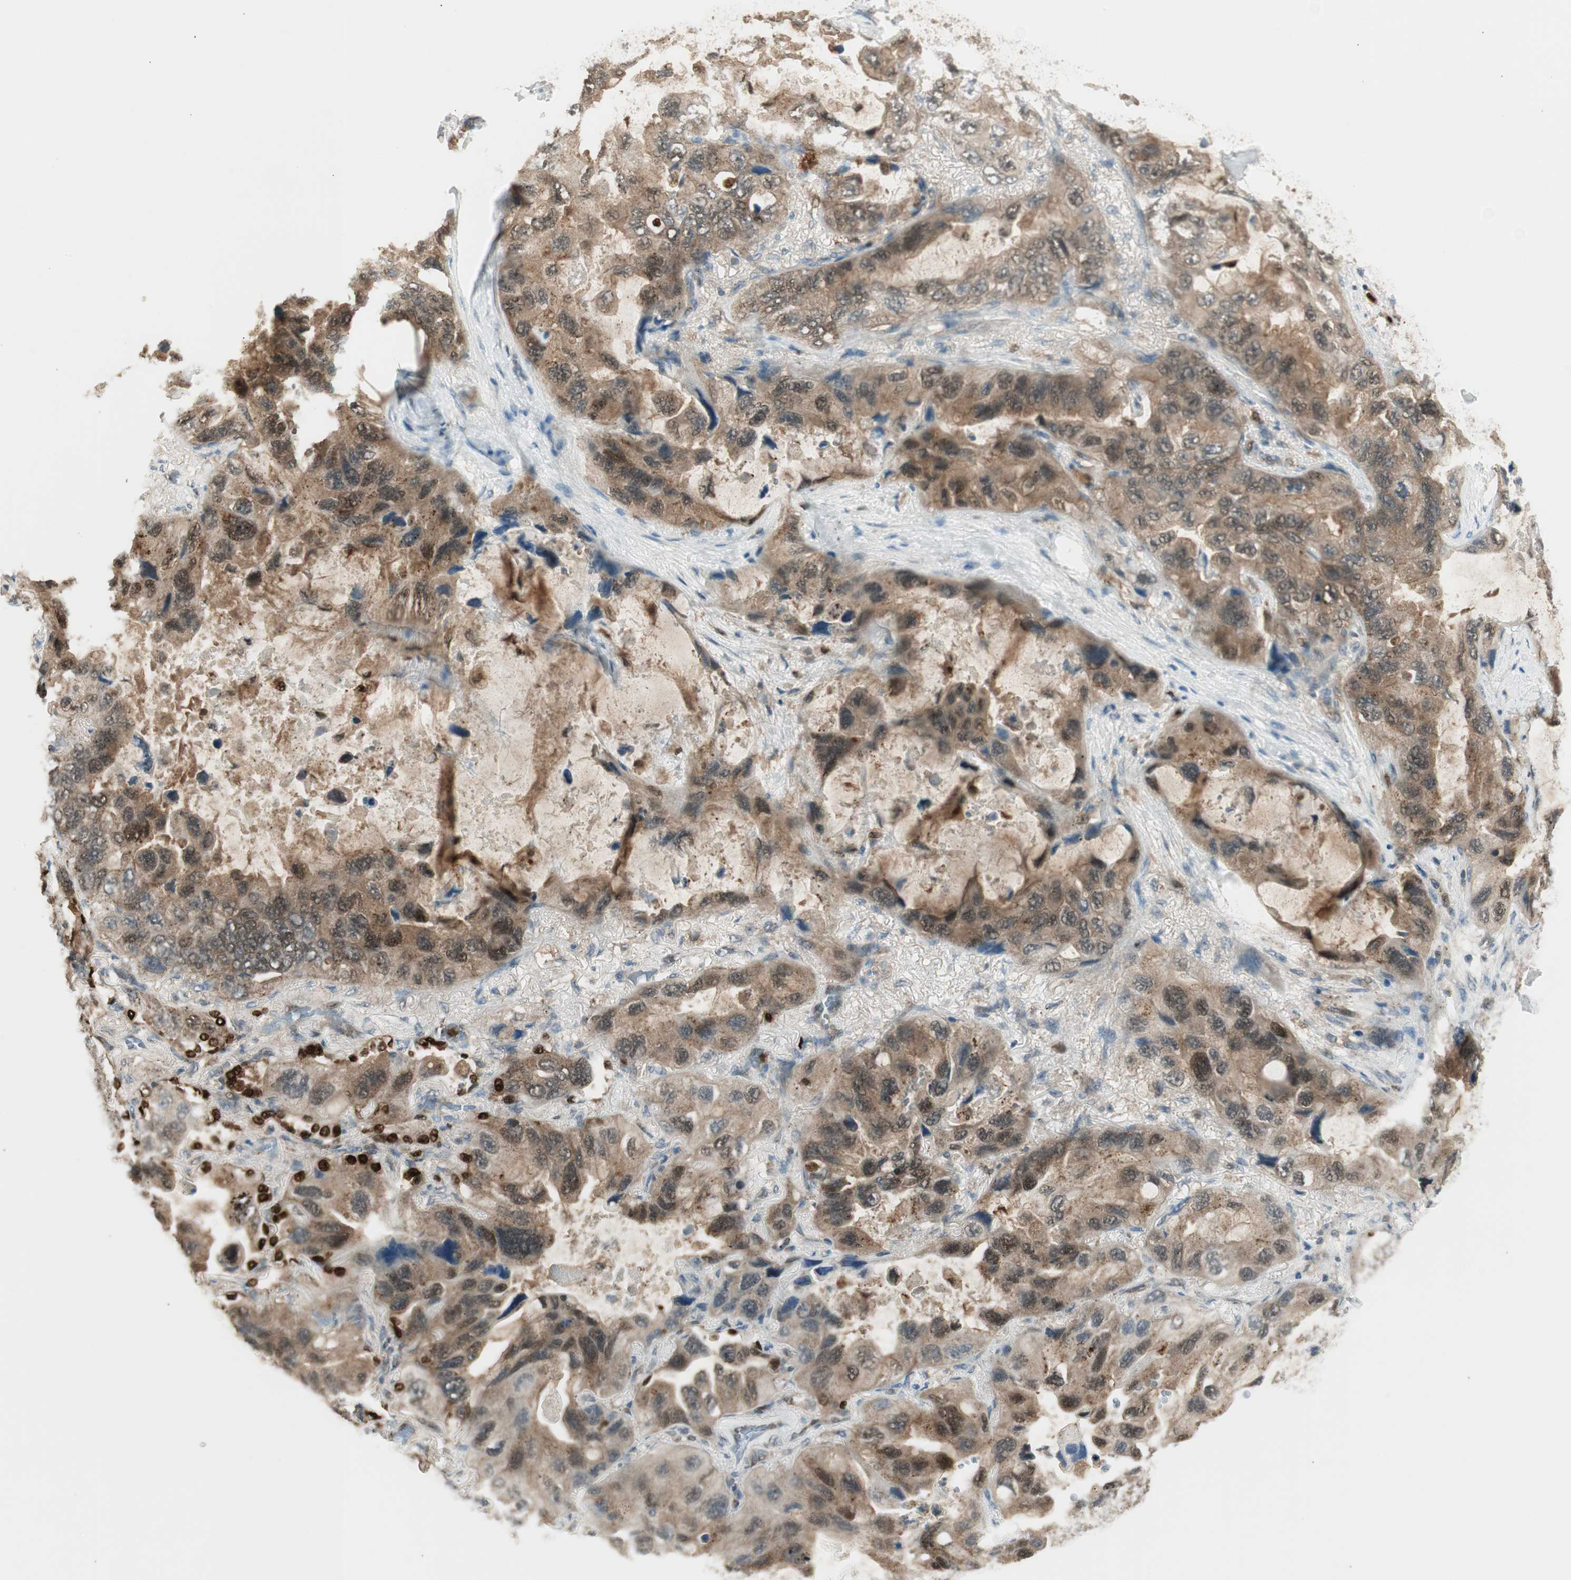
{"staining": {"intensity": "moderate", "quantity": ">75%", "location": "cytoplasmic/membranous"}, "tissue": "lung cancer", "cell_type": "Tumor cells", "image_type": "cancer", "snomed": [{"axis": "morphology", "description": "Squamous cell carcinoma, NOS"}, {"axis": "topography", "description": "Lung"}], "caption": "Brown immunohistochemical staining in human squamous cell carcinoma (lung) reveals moderate cytoplasmic/membranous staining in approximately >75% of tumor cells.", "gene": "LTA4H", "patient": {"sex": "female", "age": 73}}